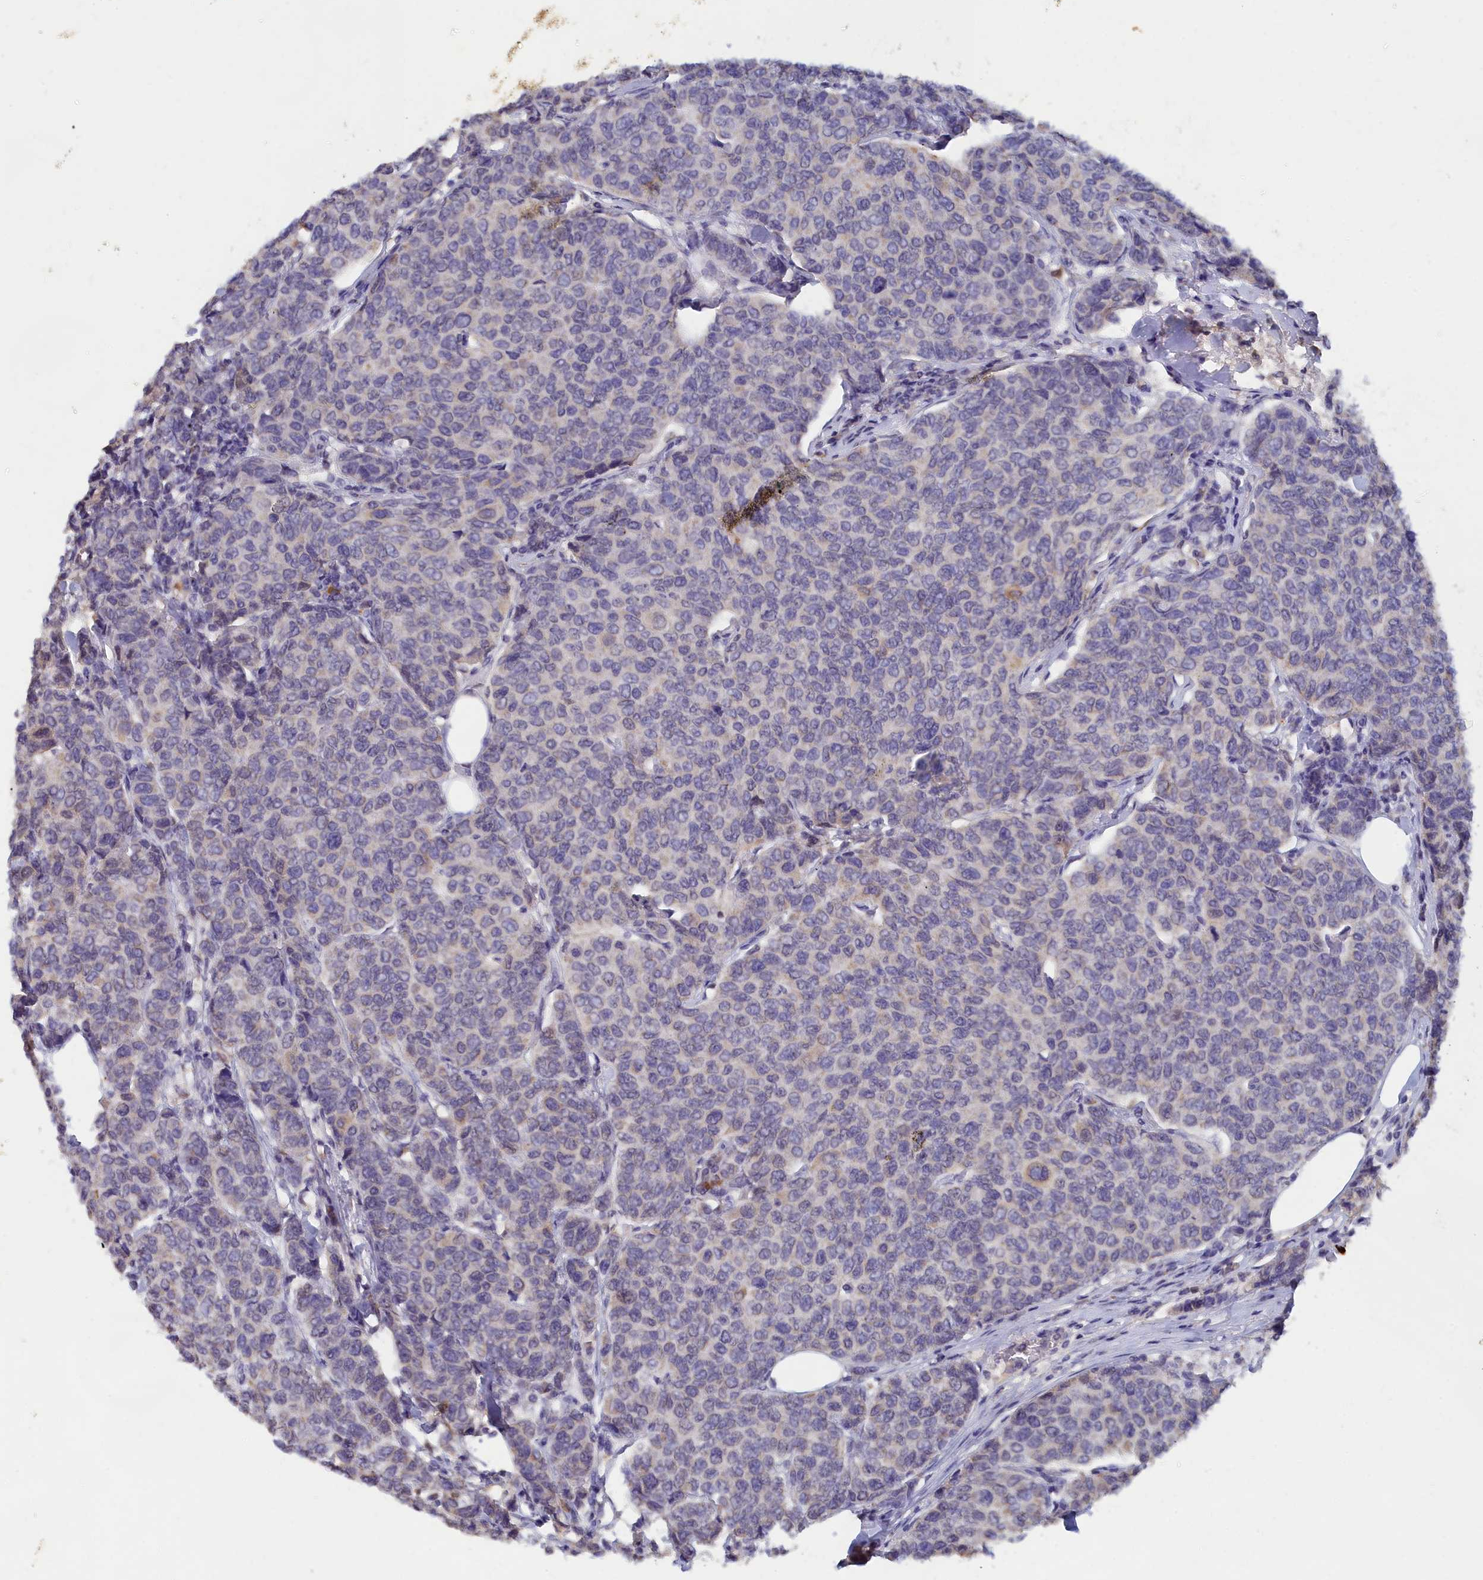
{"staining": {"intensity": "weak", "quantity": "<25%", "location": "cytoplasmic/membranous"}, "tissue": "breast cancer", "cell_type": "Tumor cells", "image_type": "cancer", "snomed": [{"axis": "morphology", "description": "Duct carcinoma"}, {"axis": "topography", "description": "Breast"}], "caption": "Tumor cells show no significant protein positivity in breast cancer. (Immunohistochemistry, brightfield microscopy, high magnification).", "gene": "LRIF1", "patient": {"sex": "female", "age": 55}}